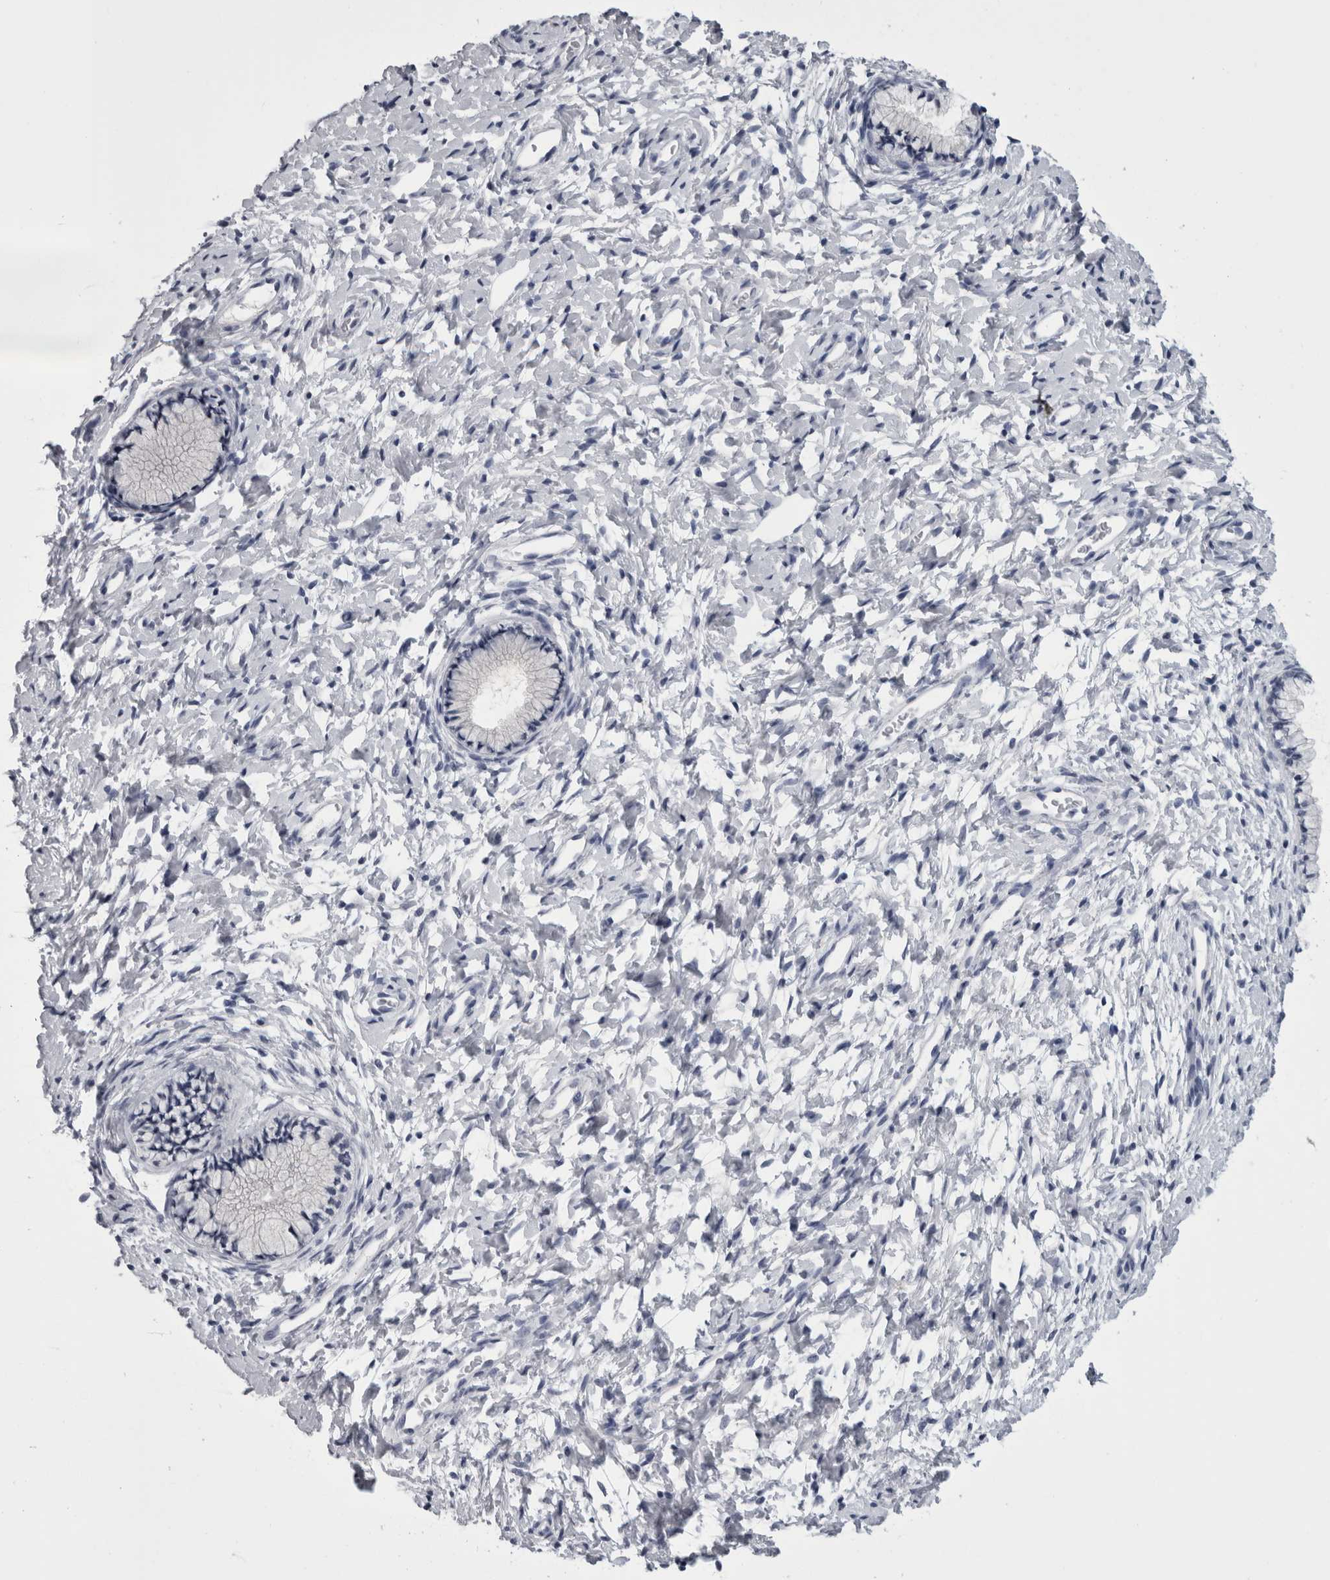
{"staining": {"intensity": "negative", "quantity": "none", "location": "none"}, "tissue": "cervix", "cell_type": "Glandular cells", "image_type": "normal", "snomed": [{"axis": "morphology", "description": "Normal tissue, NOS"}, {"axis": "topography", "description": "Cervix"}], "caption": "Immunohistochemistry (IHC) photomicrograph of unremarkable cervix: cervix stained with DAB displays no significant protein expression in glandular cells.", "gene": "AFMID", "patient": {"sex": "female", "age": 72}}